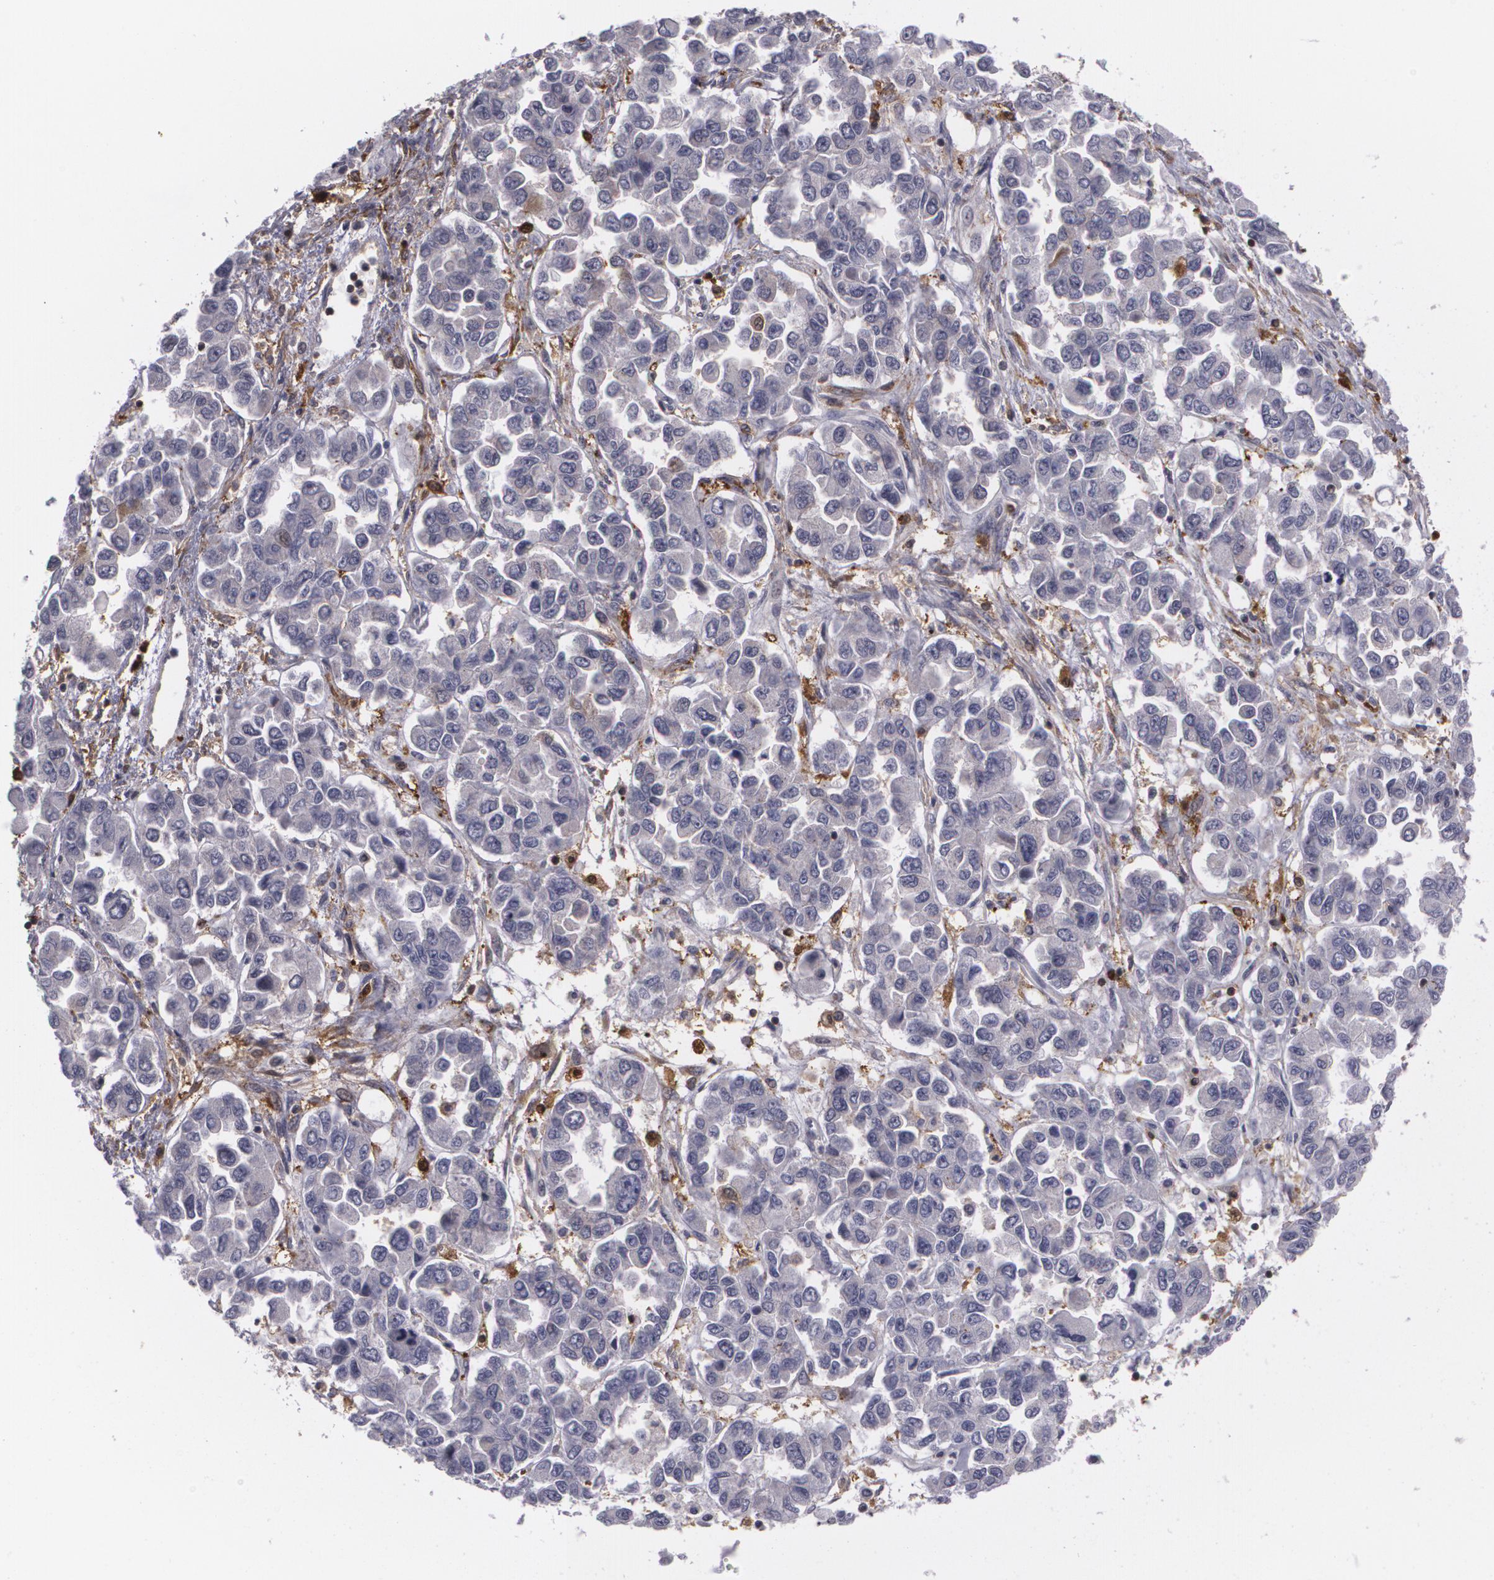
{"staining": {"intensity": "weak", "quantity": "<25%", "location": "cytoplasmic/membranous"}, "tissue": "ovarian cancer", "cell_type": "Tumor cells", "image_type": "cancer", "snomed": [{"axis": "morphology", "description": "Cystadenocarcinoma, serous, NOS"}, {"axis": "topography", "description": "Ovary"}], "caption": "The histopathology image shows no significant expression in tumor cells of serous cystadenocarcinoma (ovarian).", "gene": "BIN1", "patient": {"sex": "female", "age": 84}}